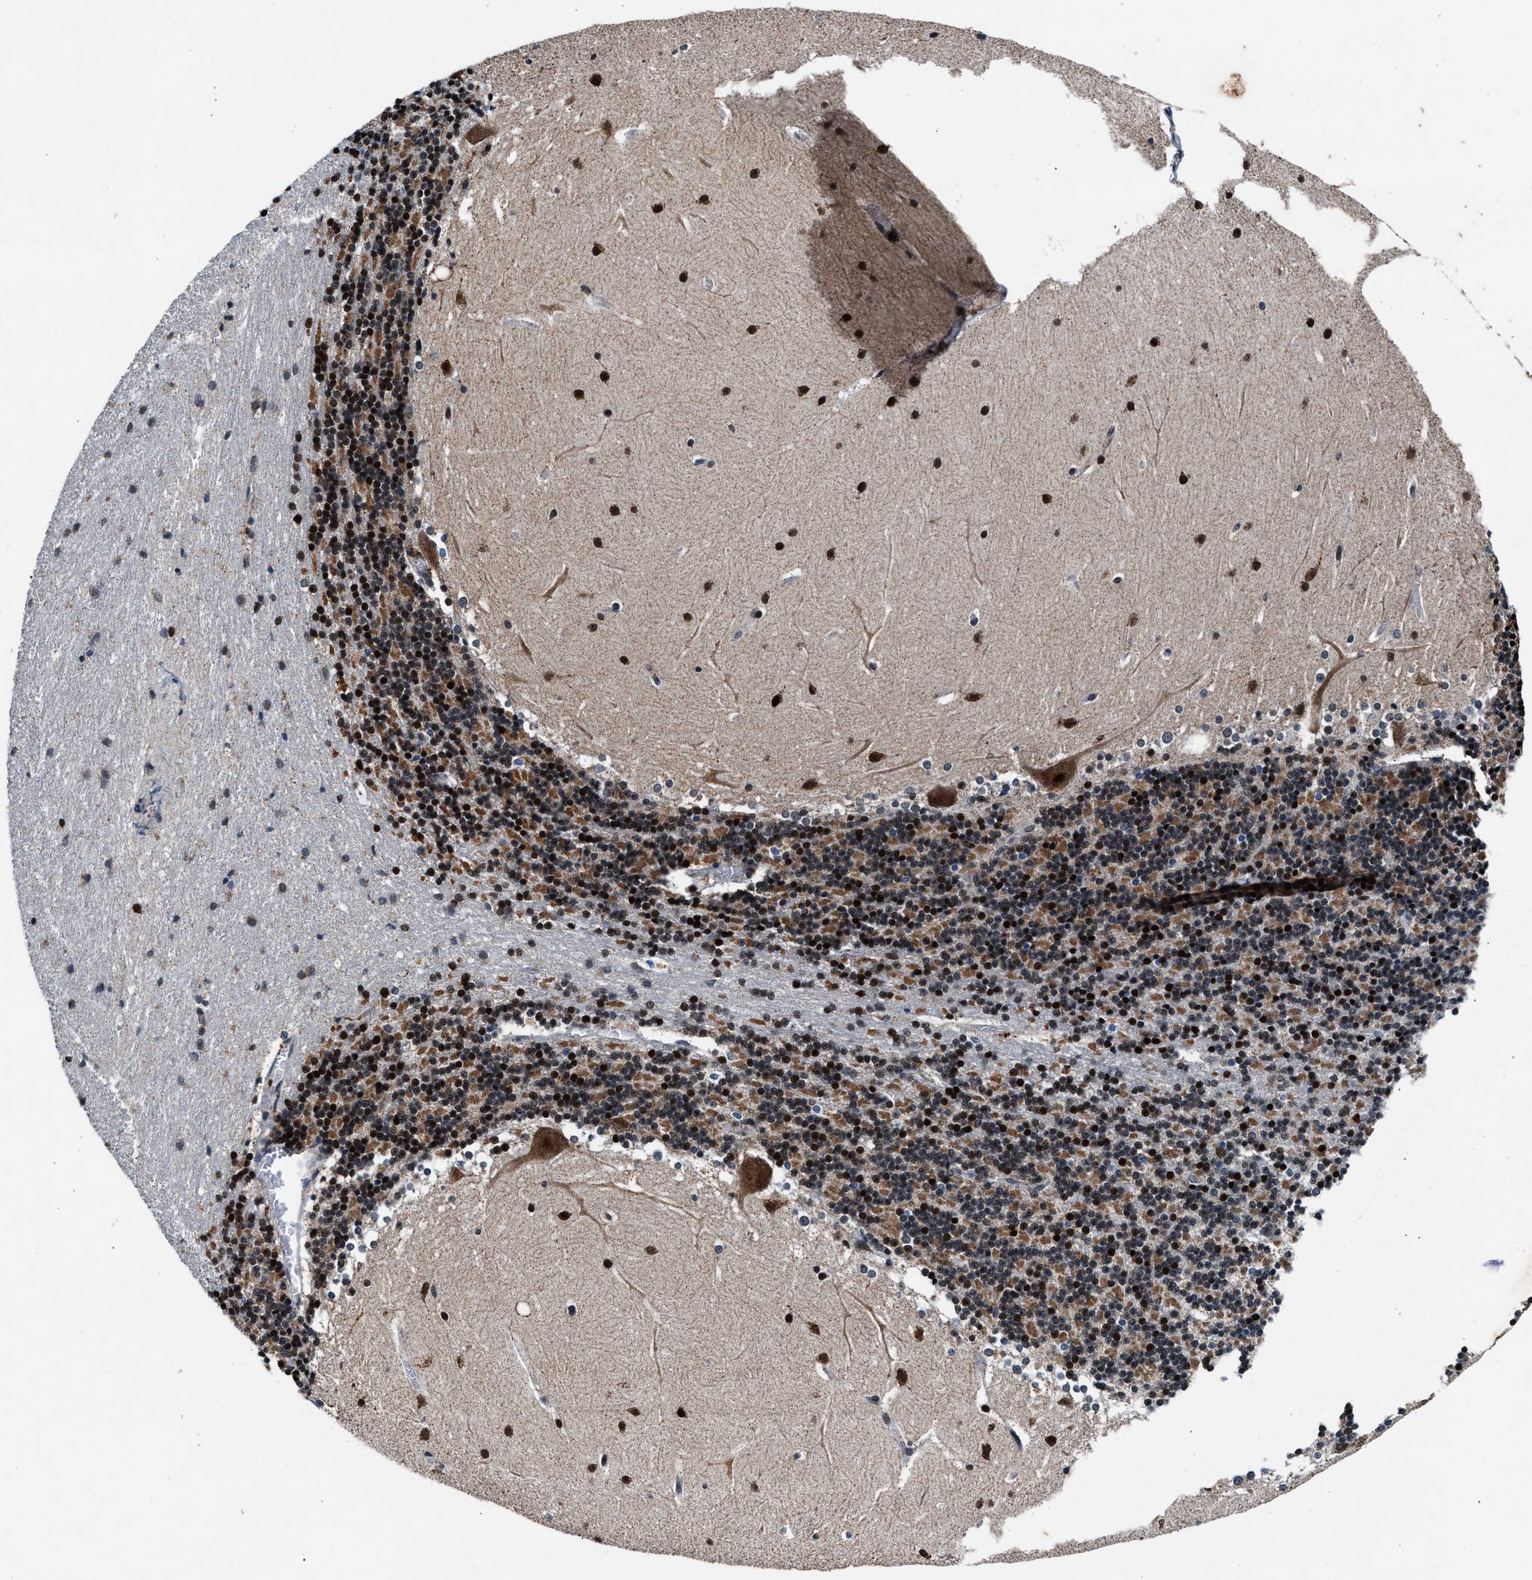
{"staining": {"intensity": "moderate", "quantity": "25%-75%", "location": "cytoplasmic/membranous,nuclear"}, "tissue": "cerebellum", "cell_type": "Cells in granular layer", "image_type": "normal", "snomed": [{"axis": "morphology", "description": "Normal tissue, NOS"}, {"axis": "topography", "description": "Cerebellum"}], "caption": "IHC of normal cerebellum shows medium levels of moderate cytoplasmic/membranous,nuclear staining in about 25%-75% of cells in granular layer.", "gene": "PRRC2B", "patient": {"sex": "female", "age": 19}}